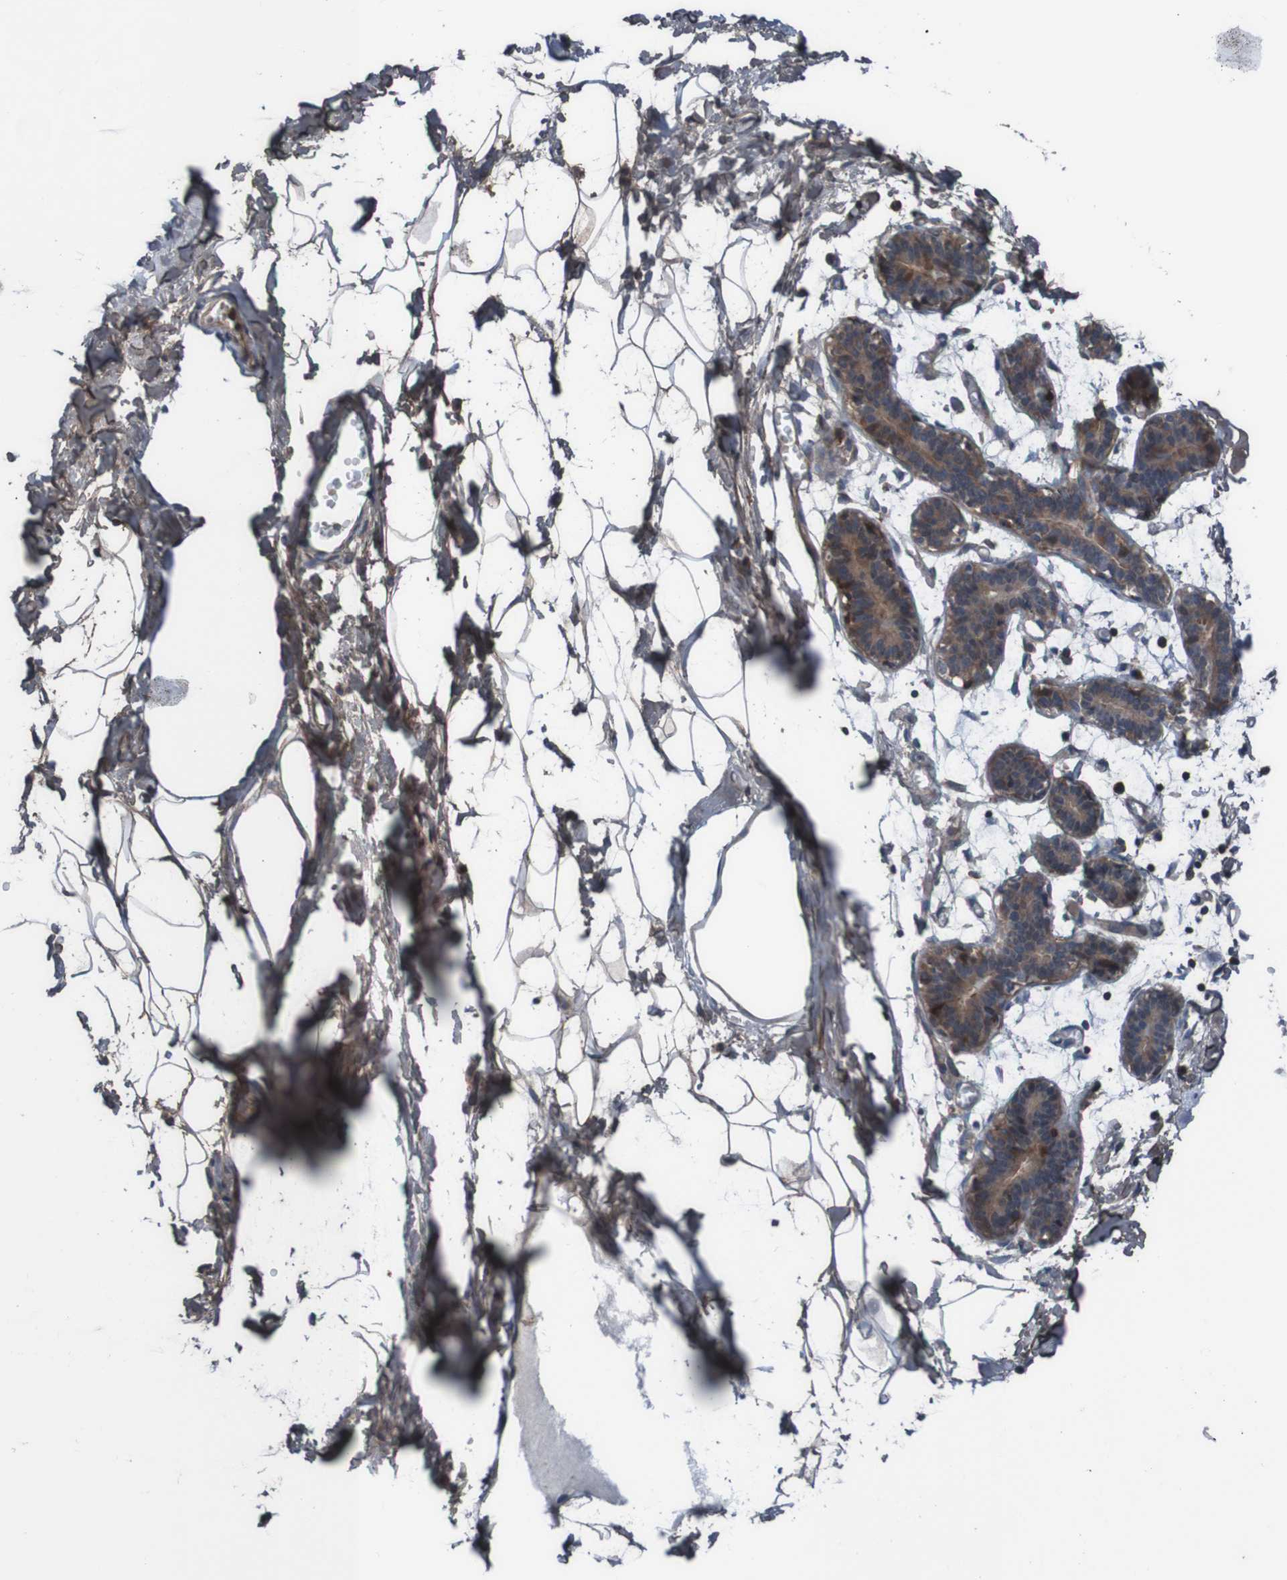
{"staining": {"intensity": "weak", "quantity": ">75%", "location": "cytoplasmic/membranous"}, "tissue": "breast", "cell_type": "Adipocytes", "image_type": "normal", "snomed": [{"axis": "morphology", "description": "Normal tissue, NOS"}, {"axis": "topography", "description": "Breast"}], "caption": "The immunohistochemical stain shows weak cytoplasmic/membranous staining in adipocytes of unremarkable breast. Immunohistochemistry stains the protein of interest in brown and the nuclei are stained blue.", "gene": "PDGFB", "patient": {"sex": "female", "age": 27}}